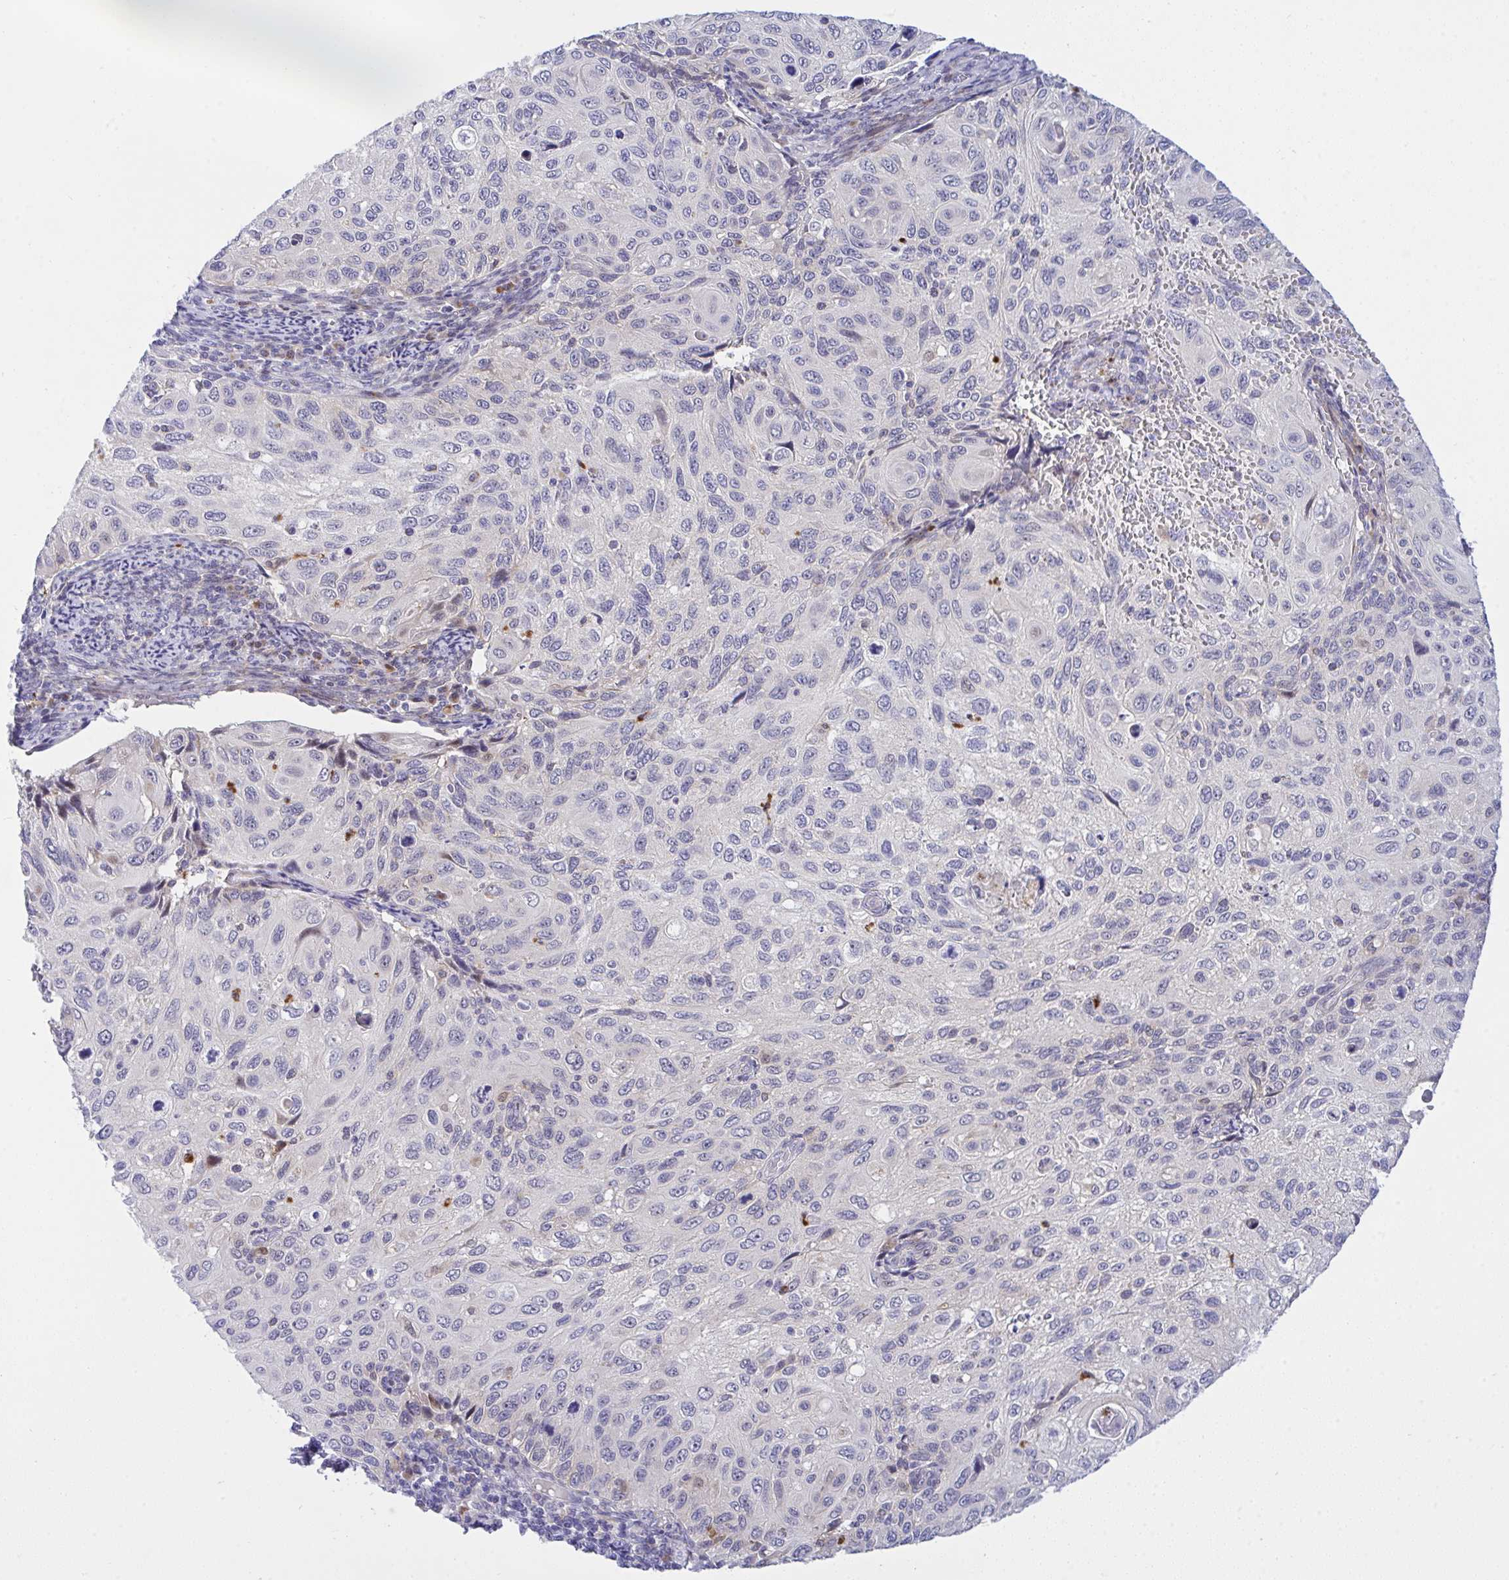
{"staining": {"intensity": "negative", "quantity": "none", "location": "none"}, "tissue": "cervical cancer", "cell_type": "Tumor cells", "image_type": "cancer", "snomed": [{"axis": "morphology", "description": "Squamous cell carcinoma, NOS"}, {"axis": "topography", "description": "Cervix"}], "caption": "Immunohistochemistry histopathology image of human cervical cancer stained for a protein (brown), which reveals no positivity in tumor cells.", "gene": "ZNF554", "patient": {"sex": "female", "age": 70}}